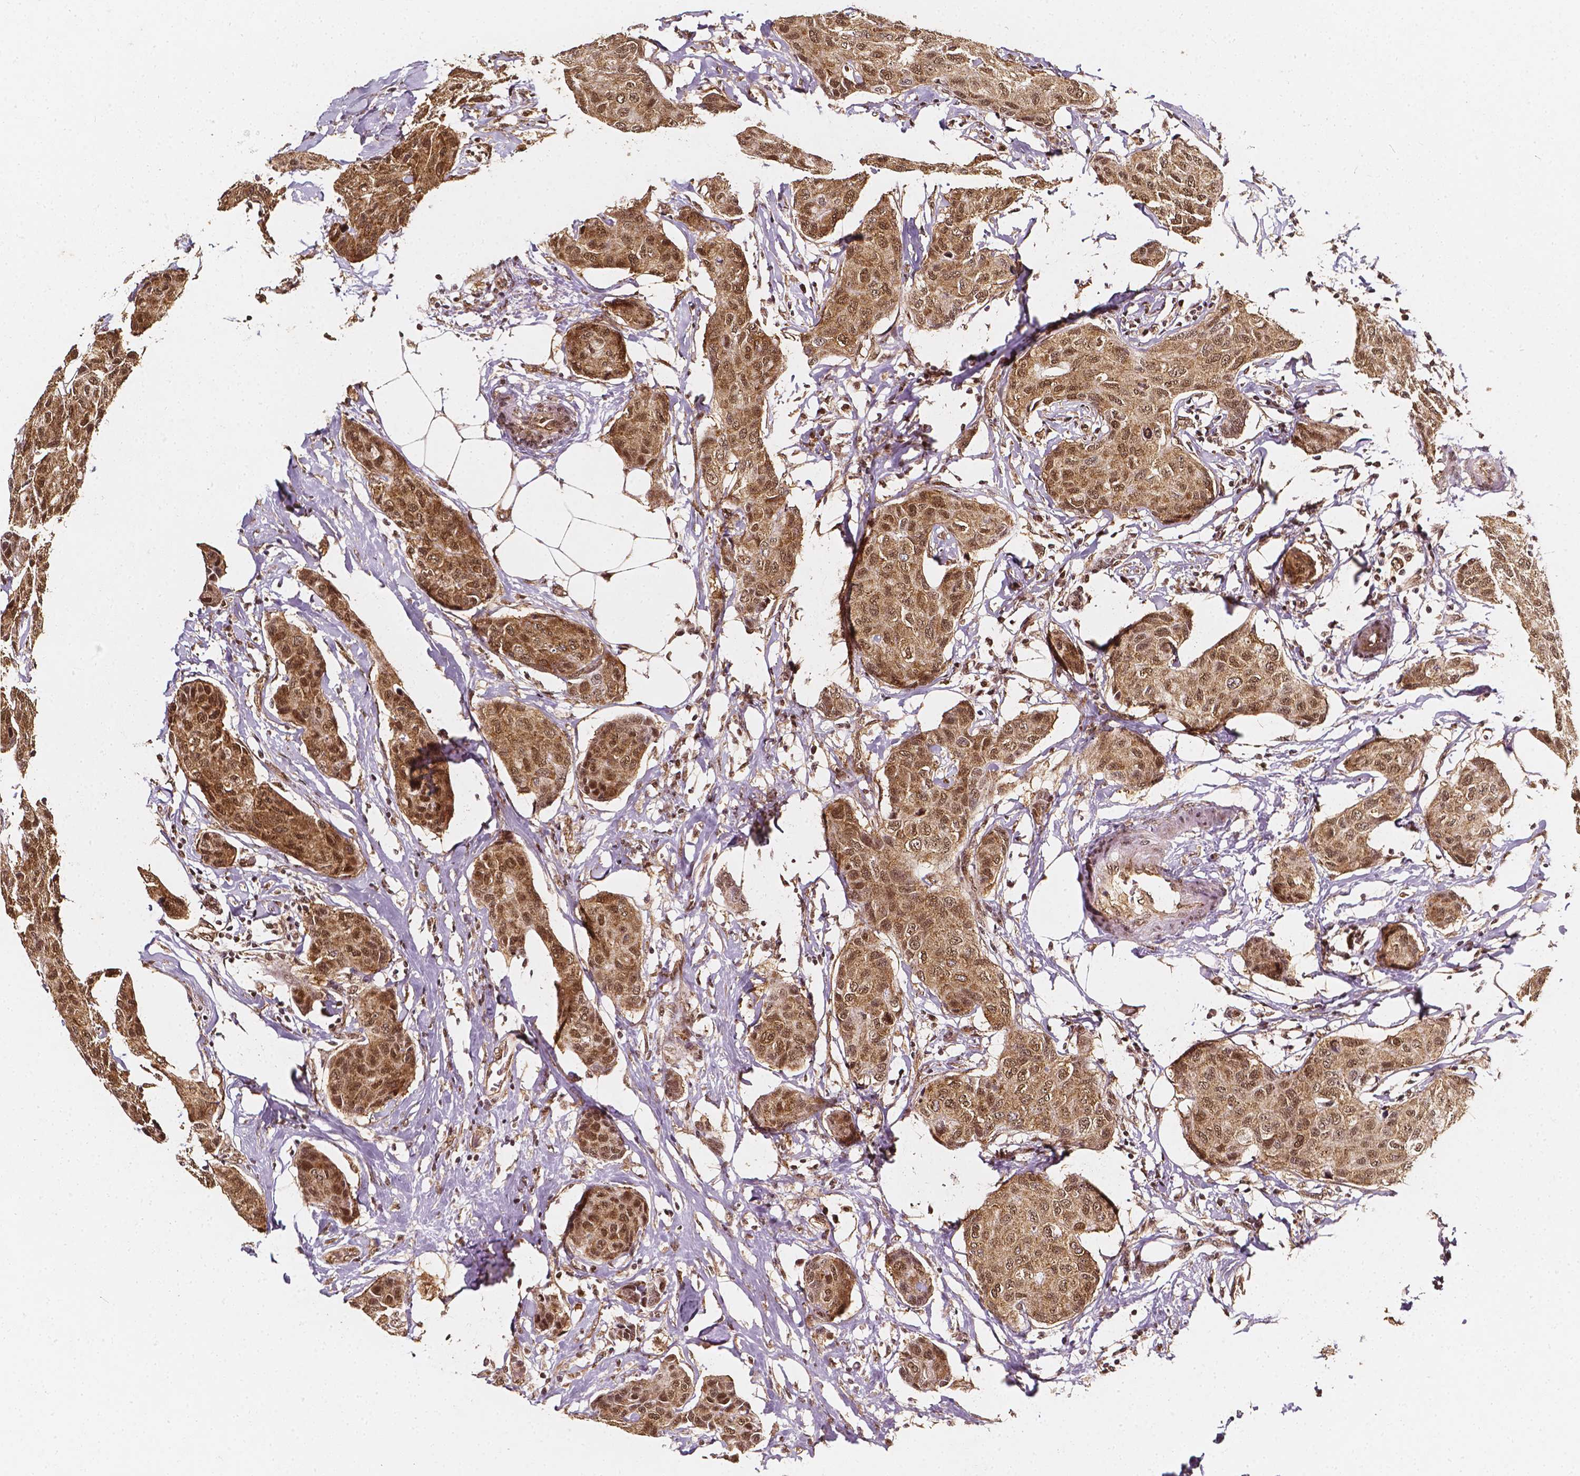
{"staining": {"intensity": "moderate", "quantity": ">75%", "location": "cytoplasmic/membranous,nuclear"}, "tissue": "breast cancer", "cell_type": "Tumor cells", "image_type": "cancer", "snomed": [{"axis": "morphology", "description": "Duct carcinoma"}, {"axis": "topography", "description": "Breast"}], "caption": "Immunohistochemistry (IHC) micrograph of neoplastic tissue: human infiltrating ductal carcinoma (breast) stained using immunohistochemistry demonstrates medium levels of moderate protein expression localized specifically in the cytoplasmic/membranous and nuclear of tumor cells, appearing as a cytoplasmic/membranous and nuclear brown color.", "gene": "SMN1", "patient": {"sex": "female", "age": 80}}